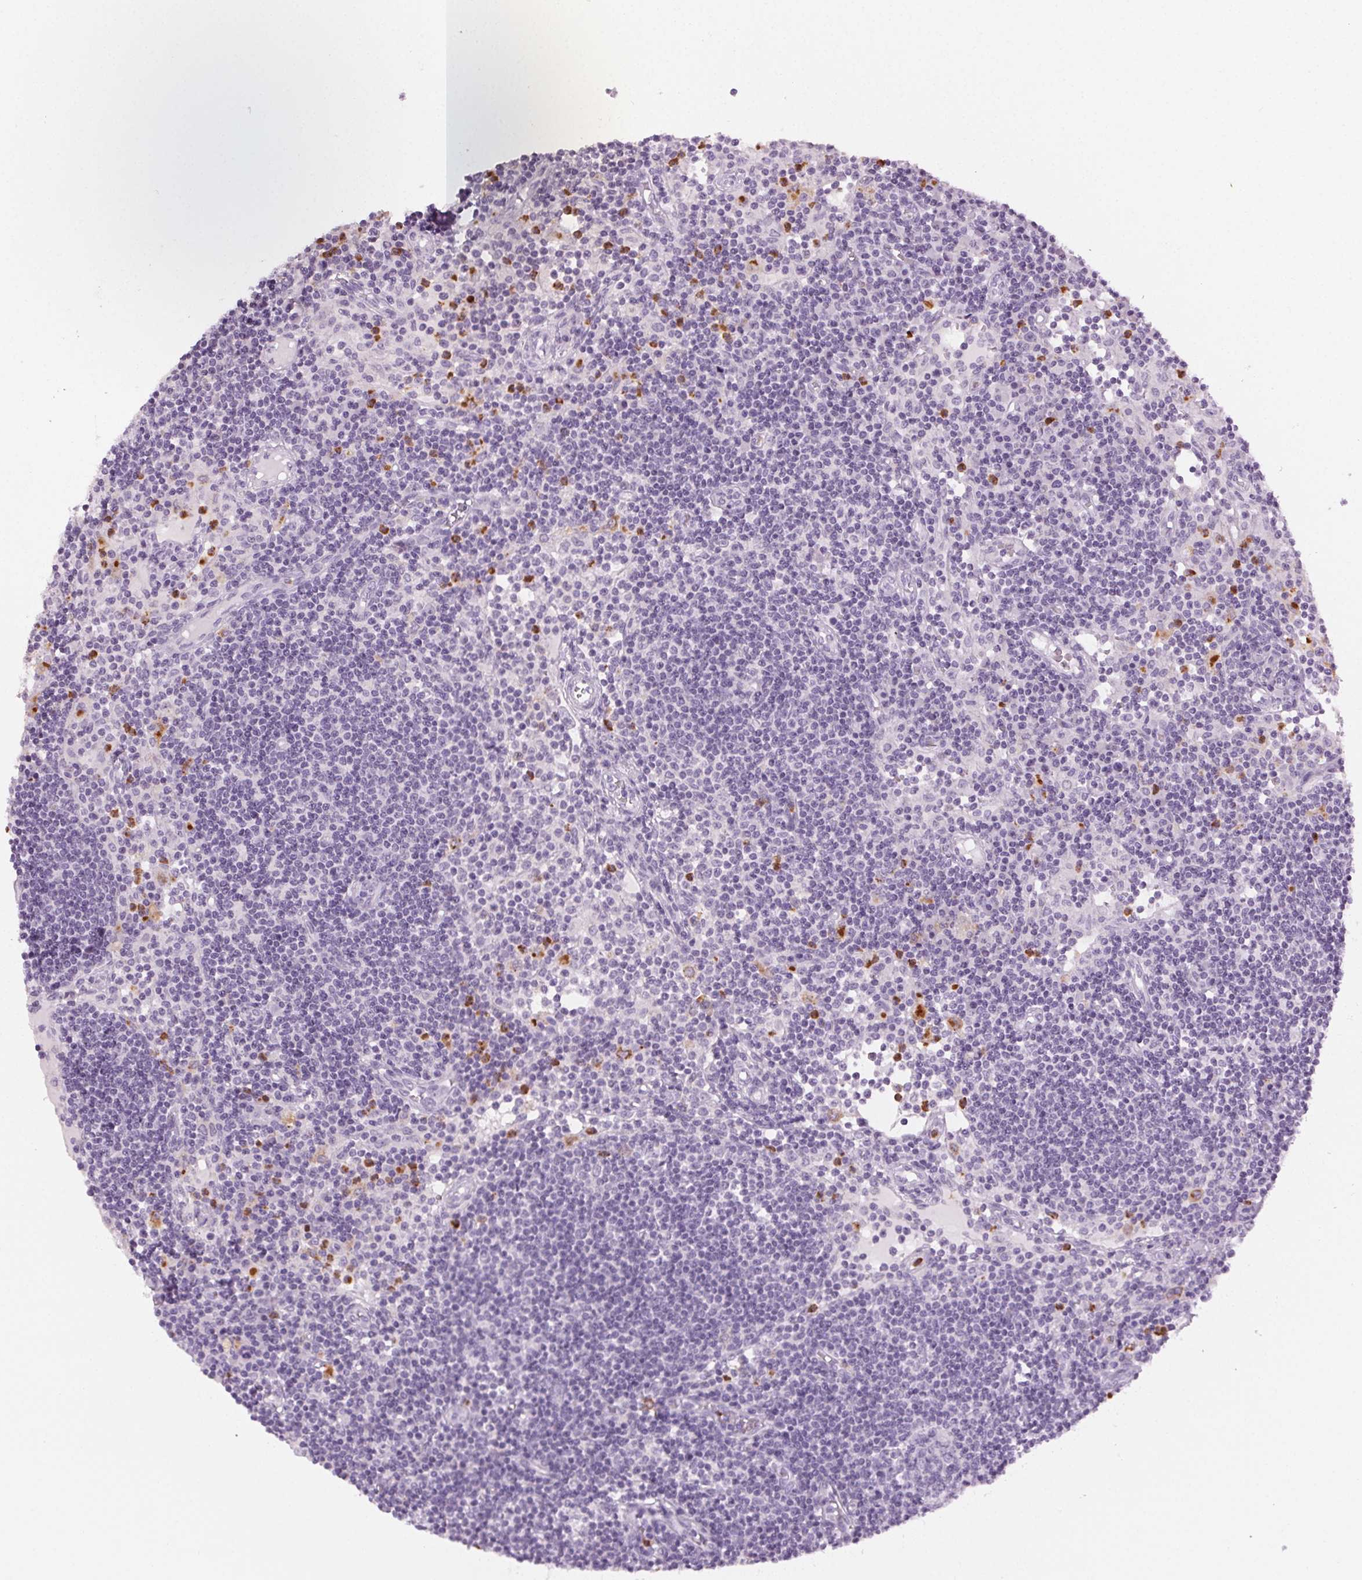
{"staining": {"intensity": "negative", "quantity": "none", "location": "none"}, "tissue": "lymph node", "cell_type": "Germinal center cells", "image_type": "normal", "snomed": [{"axis": "morphology", "description": "Normal tissue, NOS"}, {"axis": "topography", "description": "Lymph node"}], "caption": "This is an immunohistochemistry micrograph of normal human lymph node. There is no expression in germinal center cells.", "gene": "MPO", "patient": {"sex": "female", "age": 72}}